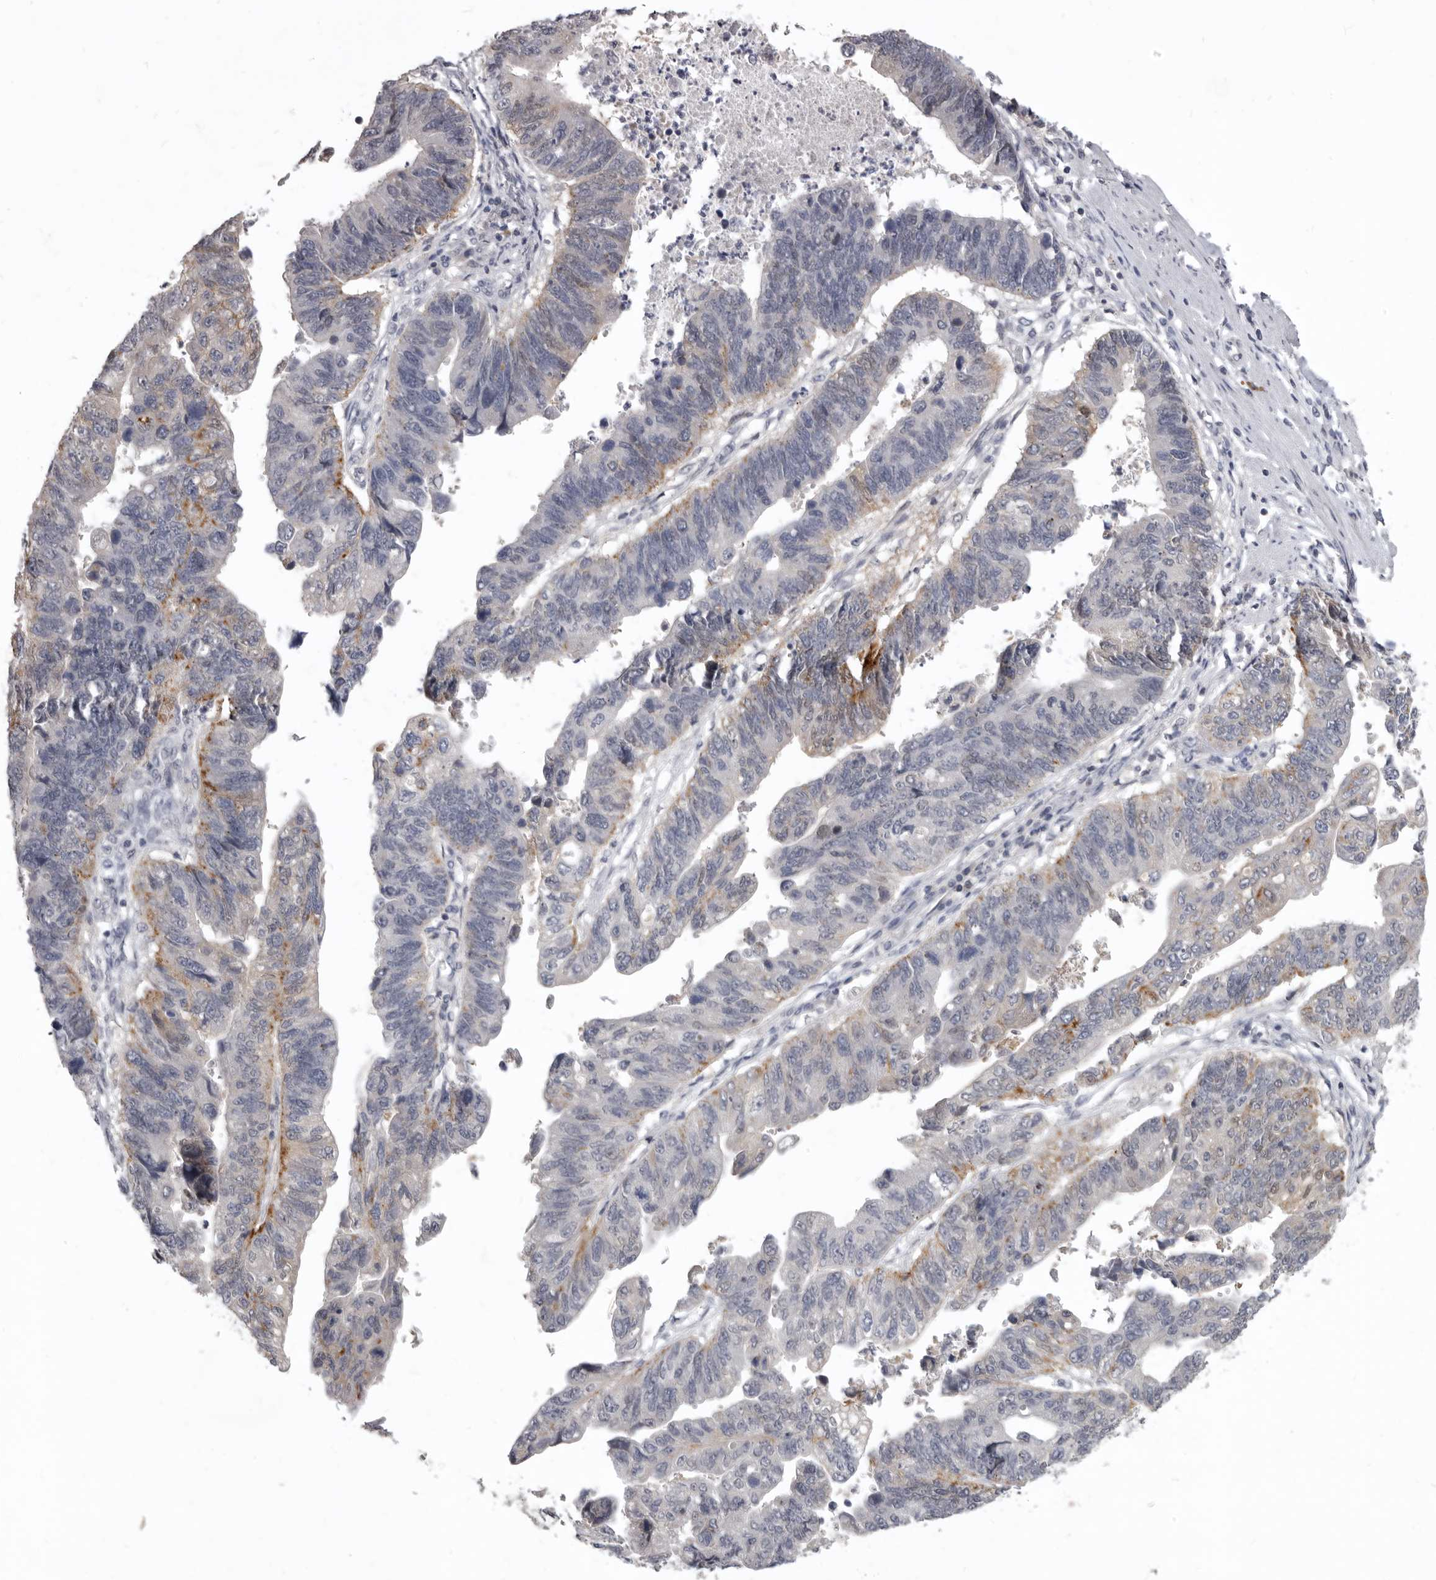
{"staining": {"intensity": "moderate", "quantity": "<25%", "location": "cytoplasmic/membranous"}, "tissue": "stomach cancer", "cell_type": "Tumor cells", "image_type": "cancer", "snomed": [{"axis": "morphology", "description": "Adenocarcinoma, NOS"}, {"axis": "topography", "description": "Stomach"}], "caption": "Immunohistochemical staining of human adenocarcinoma (stomach) displays moderate cytoplasmic/membranous protein expression in about <25% of tumor cells.", "gene": "SULT1E1", "patient": {"sex": "male", "age": 59}}